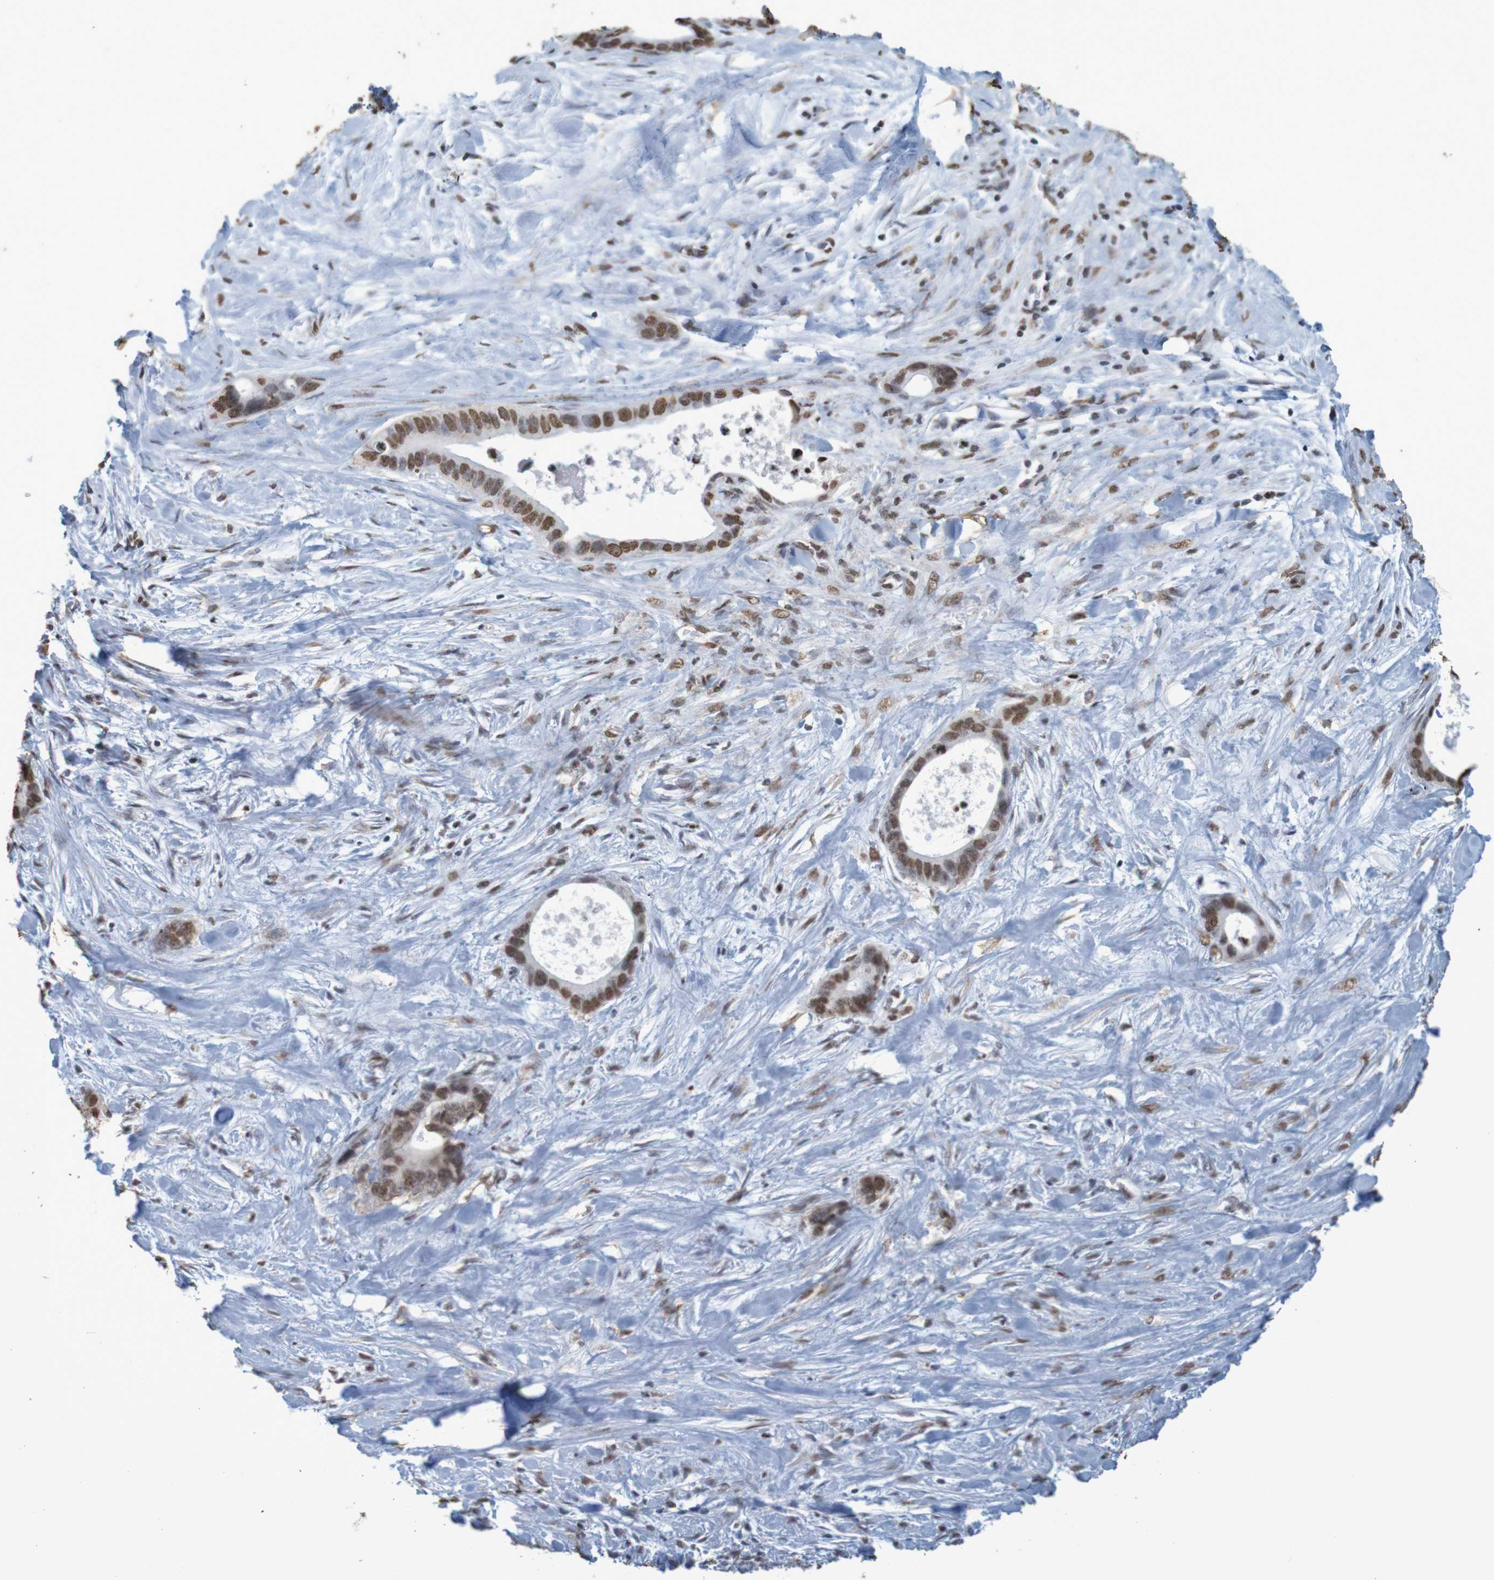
{"staining": {"intensity": "moderate", "quantity": ">75%", "location": "nuclear"}, "tissue": "liver cancer", "cell_type": "Tumor cells", "image_type": "cancer", "snomed": [{"axis": "morphology", "description": "Cholangiocarcinoma"}, {"axis": "topography", "description": "Liver"}], "caption": "Tumor cells display medium levels of moderate nuclear positivity in approximately >75% of cells in human liver cholangiocarcinoma.", "gene": "GFI1", "patient": {"sex": "female", "age": 55}}